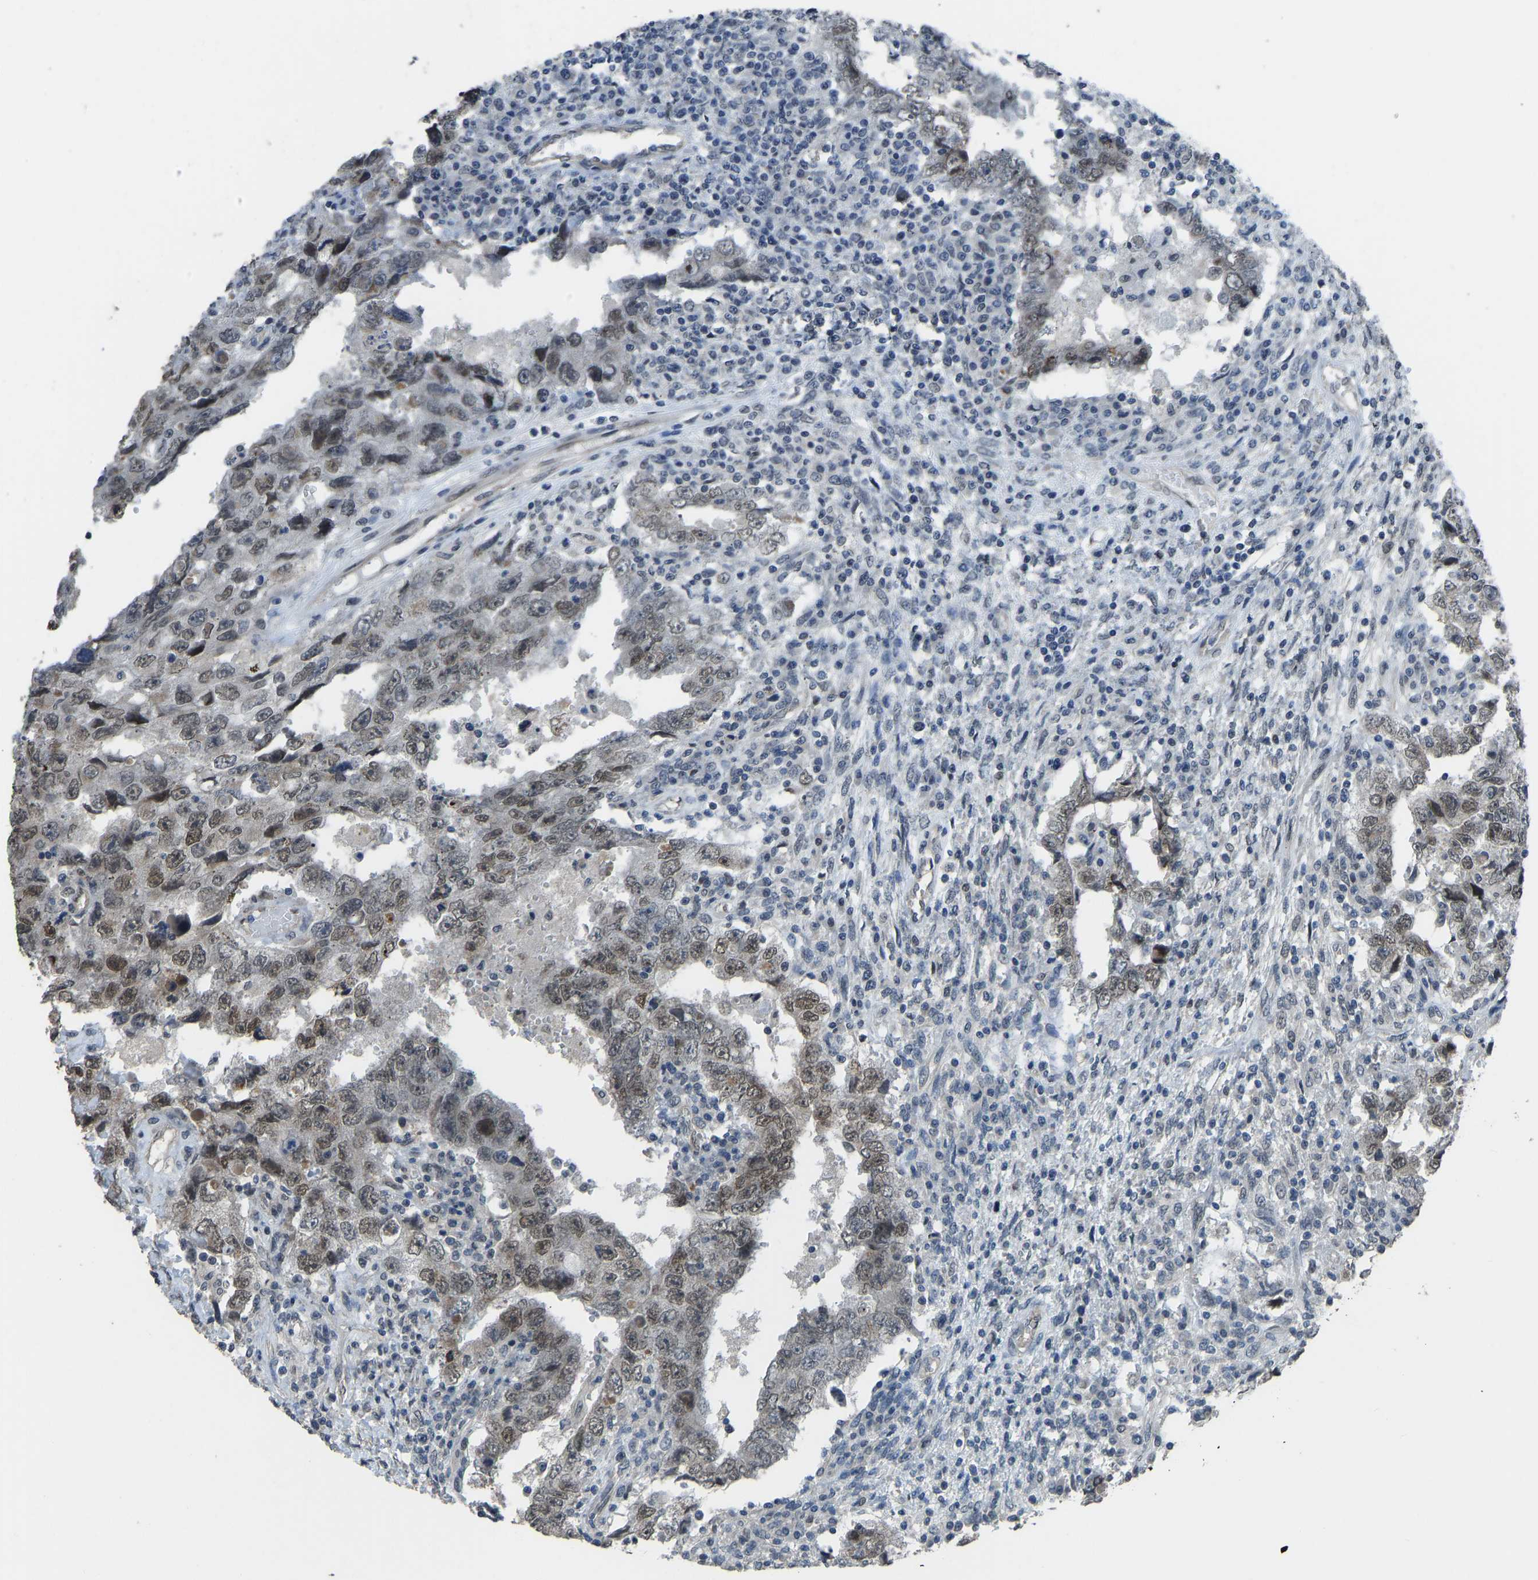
{"staining": {"intensity": "moderate", "quantity": "25%-75%", "location": "nuclear"}, "tissue": "testis cancer", "cell_type": "Tumor cells", "image_type": "cancer", "snomed": [{"axis": "morphology", "description": "Carcinoma, Embryonal, NOS"}, {"axis": "topography", "description": "Testis"}], "caption": "Human testis cancer (embryonal carcinoma) stained with a protein marker demonstrates moderate staining in tumor cells.", "gene": "KPNA6", "patient": {"sex": "male", "age": 26}}